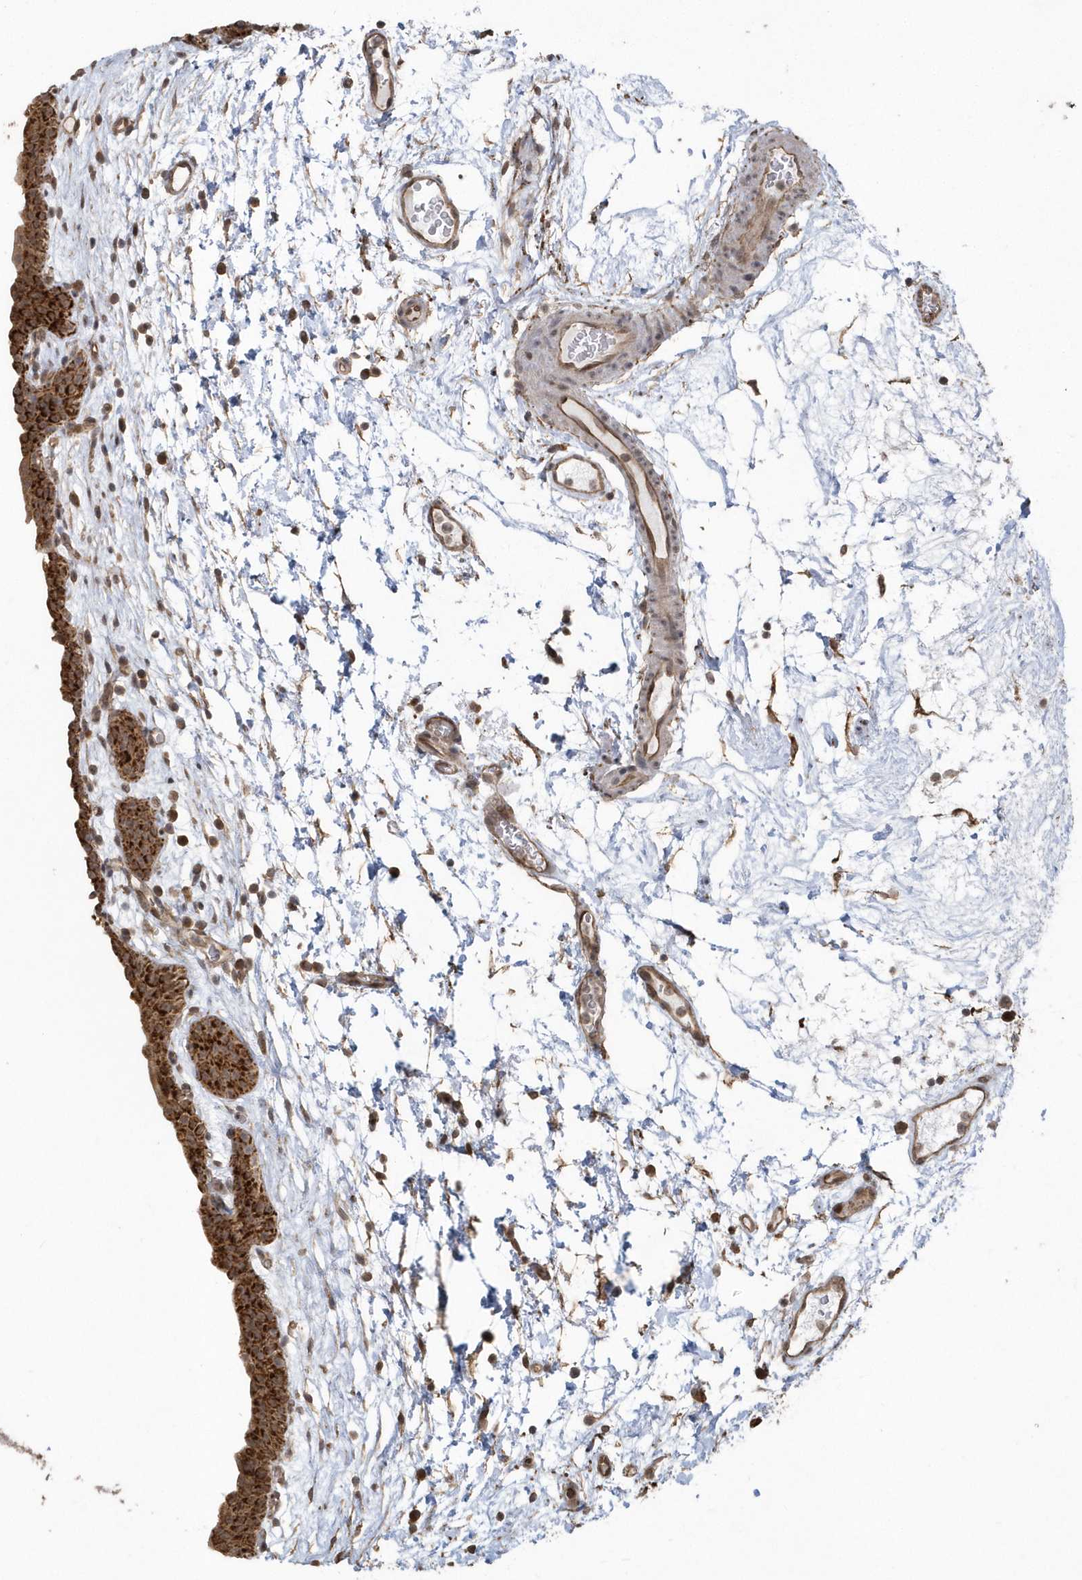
{"staining": {"intensity": "strong", "quantity": ">75%", "location": "cytoplasmic/membranous"}, "tissue": "urinary bladder", "cell_type": "Urothelial cells", "image_type": "normal", "snomed": [{"axis": "morphology", "description": "Normal tissue, NOS"}, {"axis": "topography", "description": "Urinary bladder"}], "caption": "Immunohistochemical staining of benign human urinary bladder displays high levels of strong cytoplasmic/membranous staining in approximately >75% of urothelial cells.", "gene": "HERPUD1", "patient": {"sex": "male", "age": 83}}